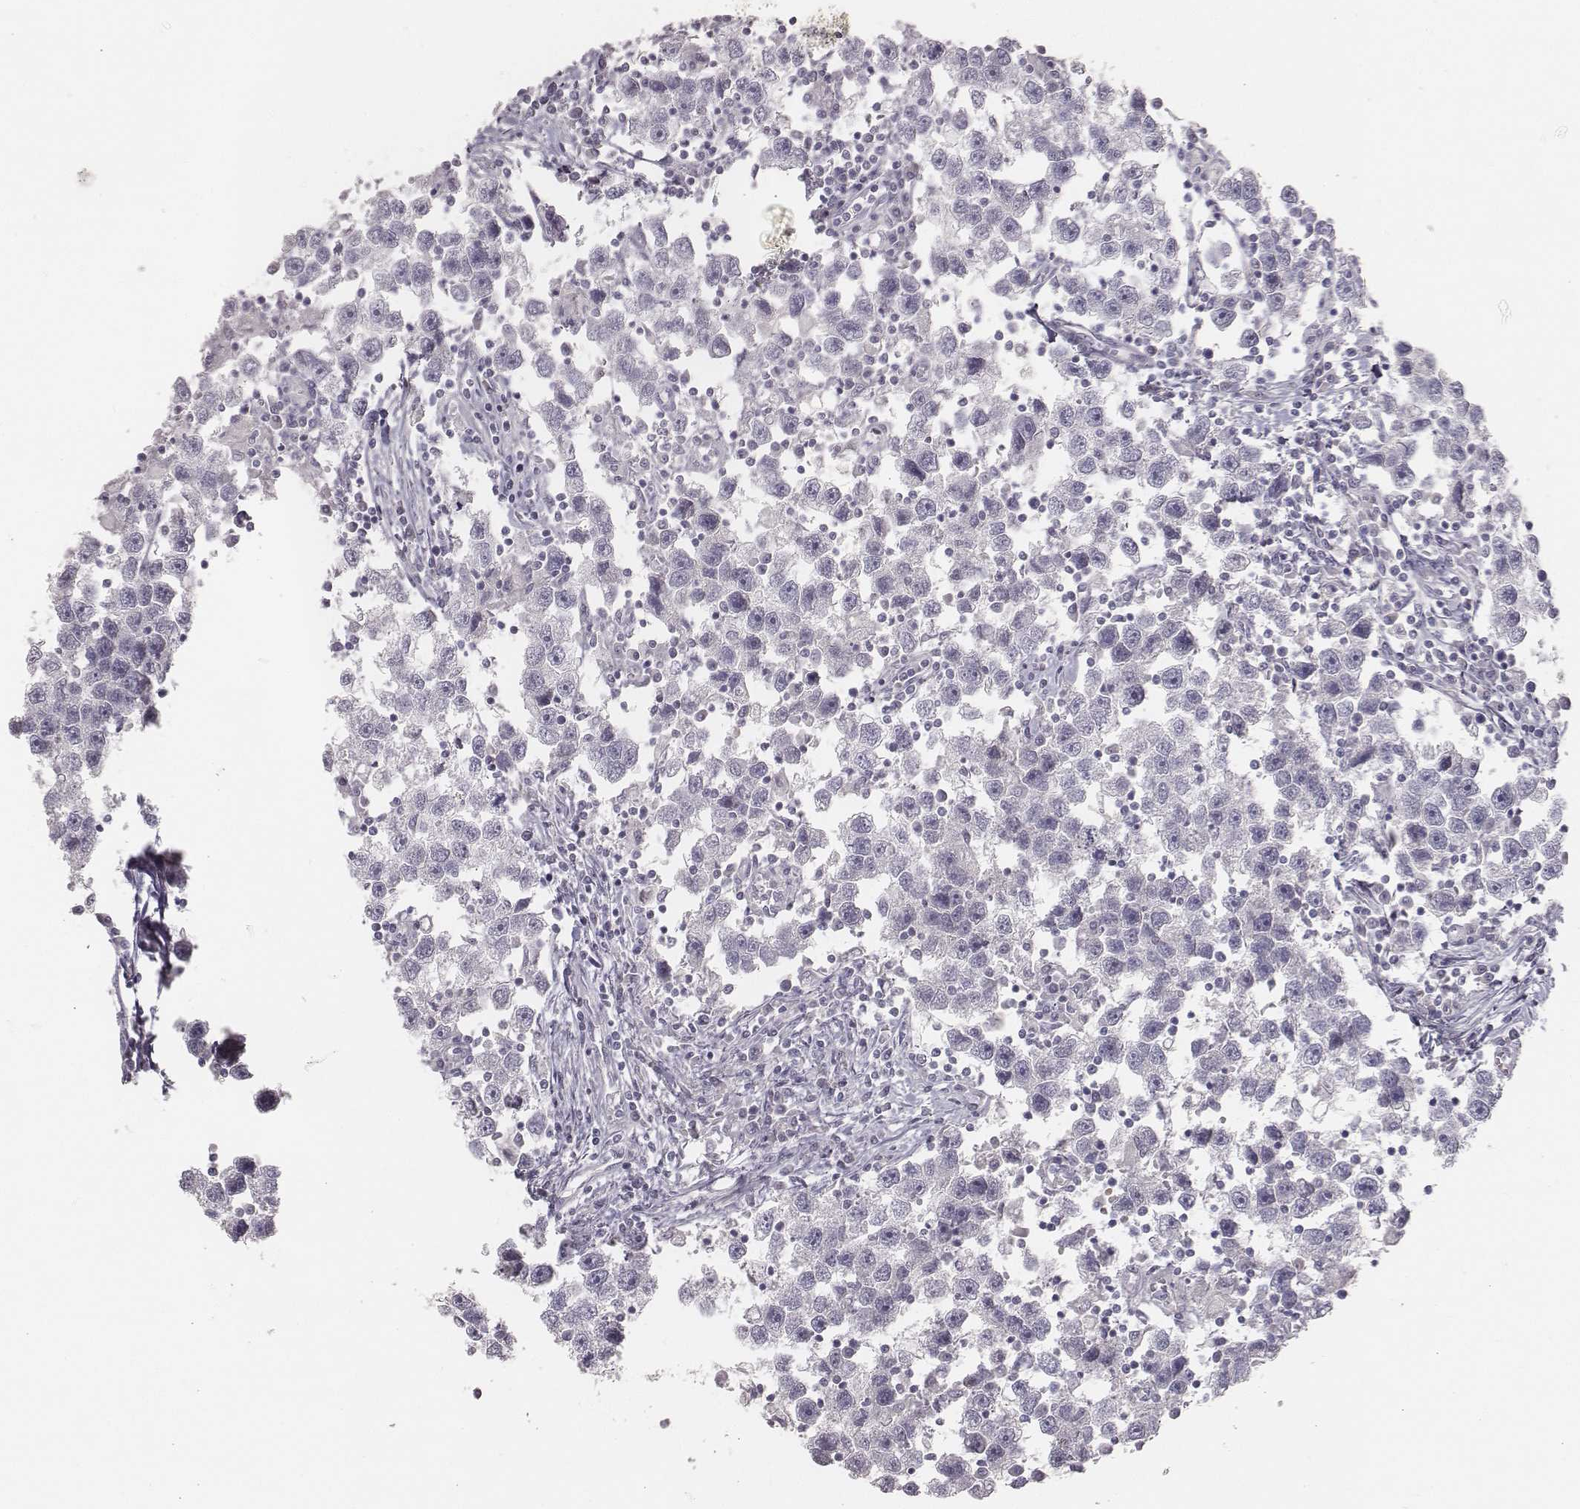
{"staining": {"intensity": "negative", "quantity": "none", "location": "none"}, "tissue": "testis cancer", "cell_type": "Tumor cells", "image_type": "cancer", "snomed": [{"axis": "morphology", "description": "Seminoma, NOS"}, {"axis": "topography", "description": "Testis"}], "caption": "This is an IHC micrograph of seminoma (testis). There is no staining in tumor cells.", "gene": "MYH6", "patient": {"sex": "male", "age": 30}}